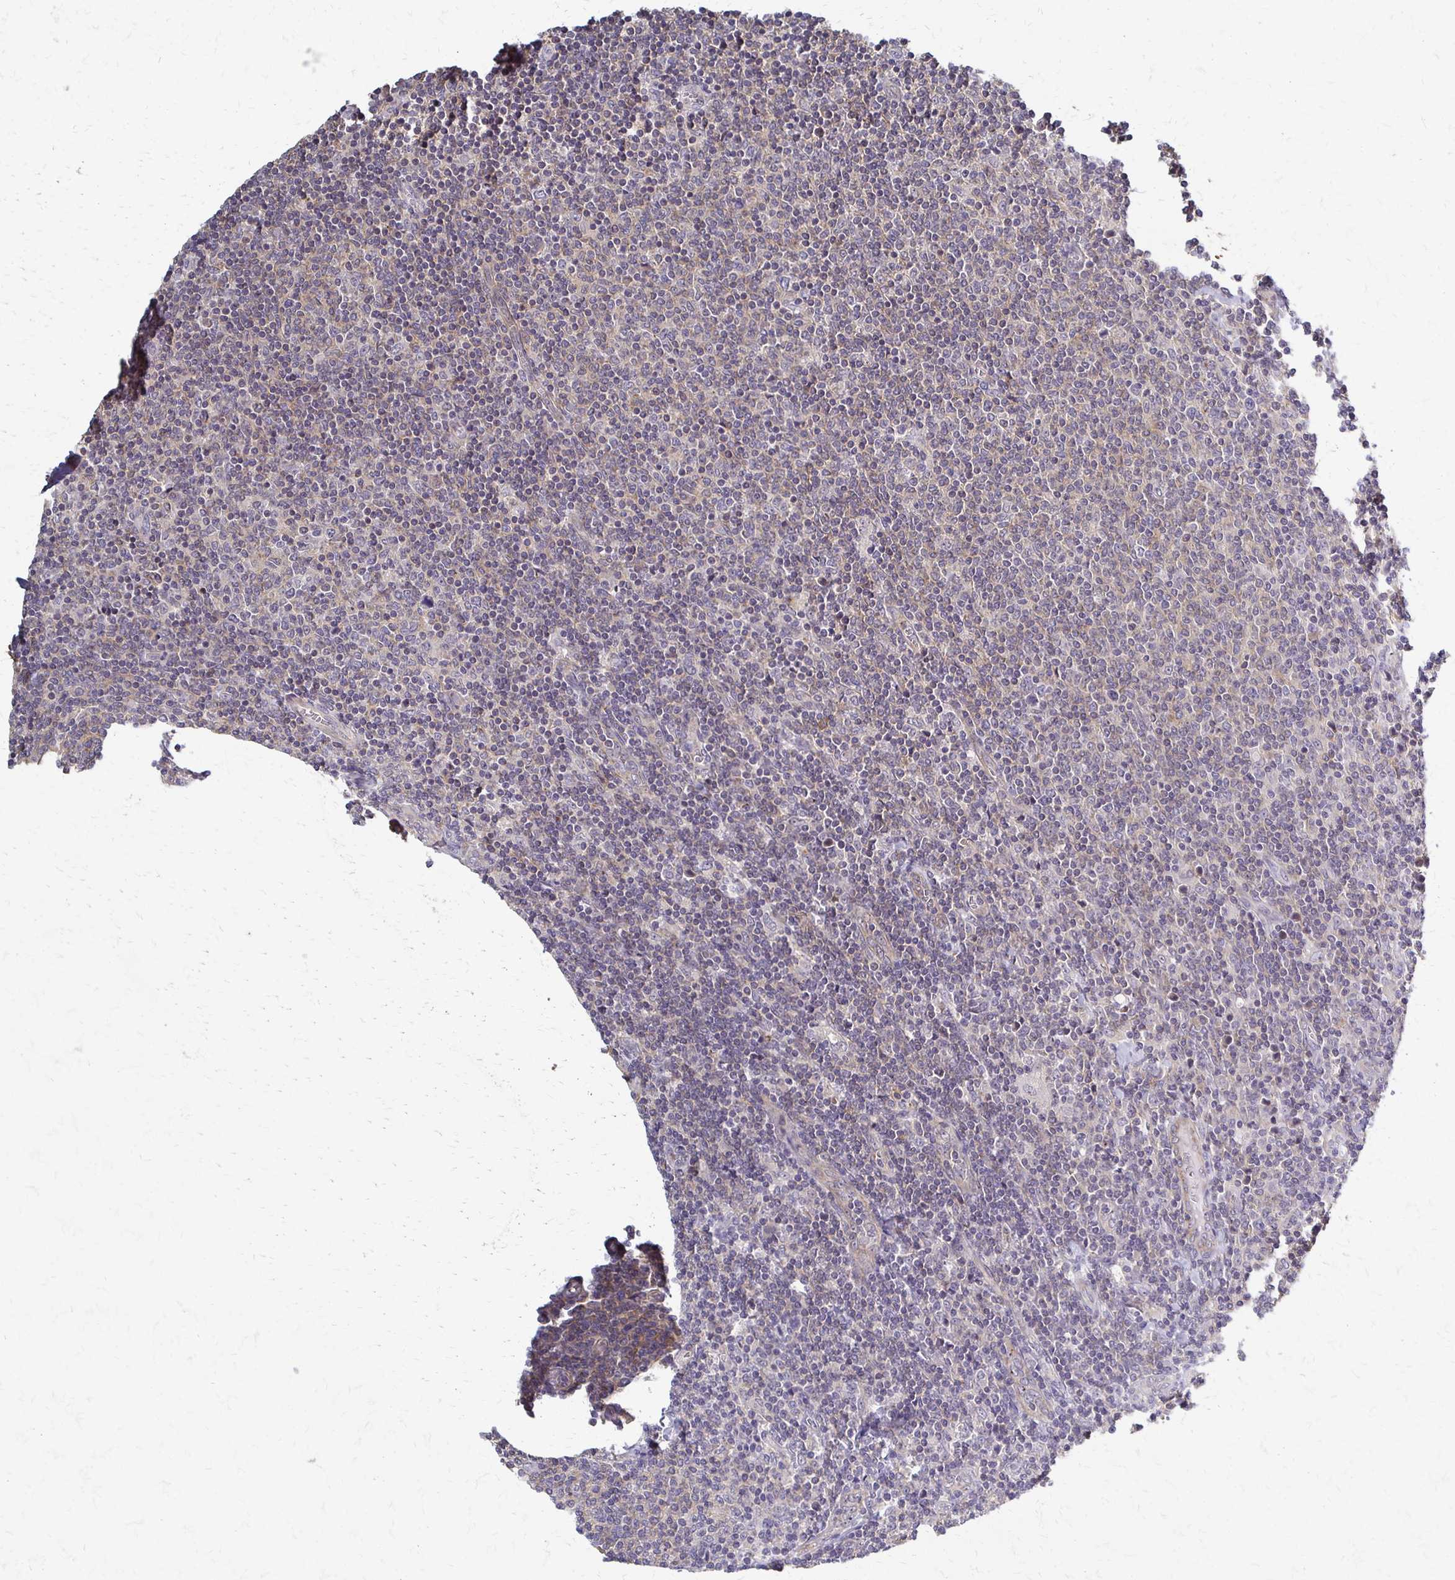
{"staining": {"intensity": "weak", "quantity": "<25%", "location": "cytoplasmic/membranous"}, "tissue": "lymphoma", "cell_type": "Tumor cells", "image_type": "cancer", "snomed": [{"axis": "morphology", "description": "Malignant lymphoma, non-Hodgkin's type, Low grade"}, {"axis": "topography", "description": "Lymph node"}], "caption": "This is an immunohistochemistry micrograph of lymphoma. There is no positivity in tumor cells.", "gene": "SLC9A9", "patient": {"sex": "male", "age": 52}}